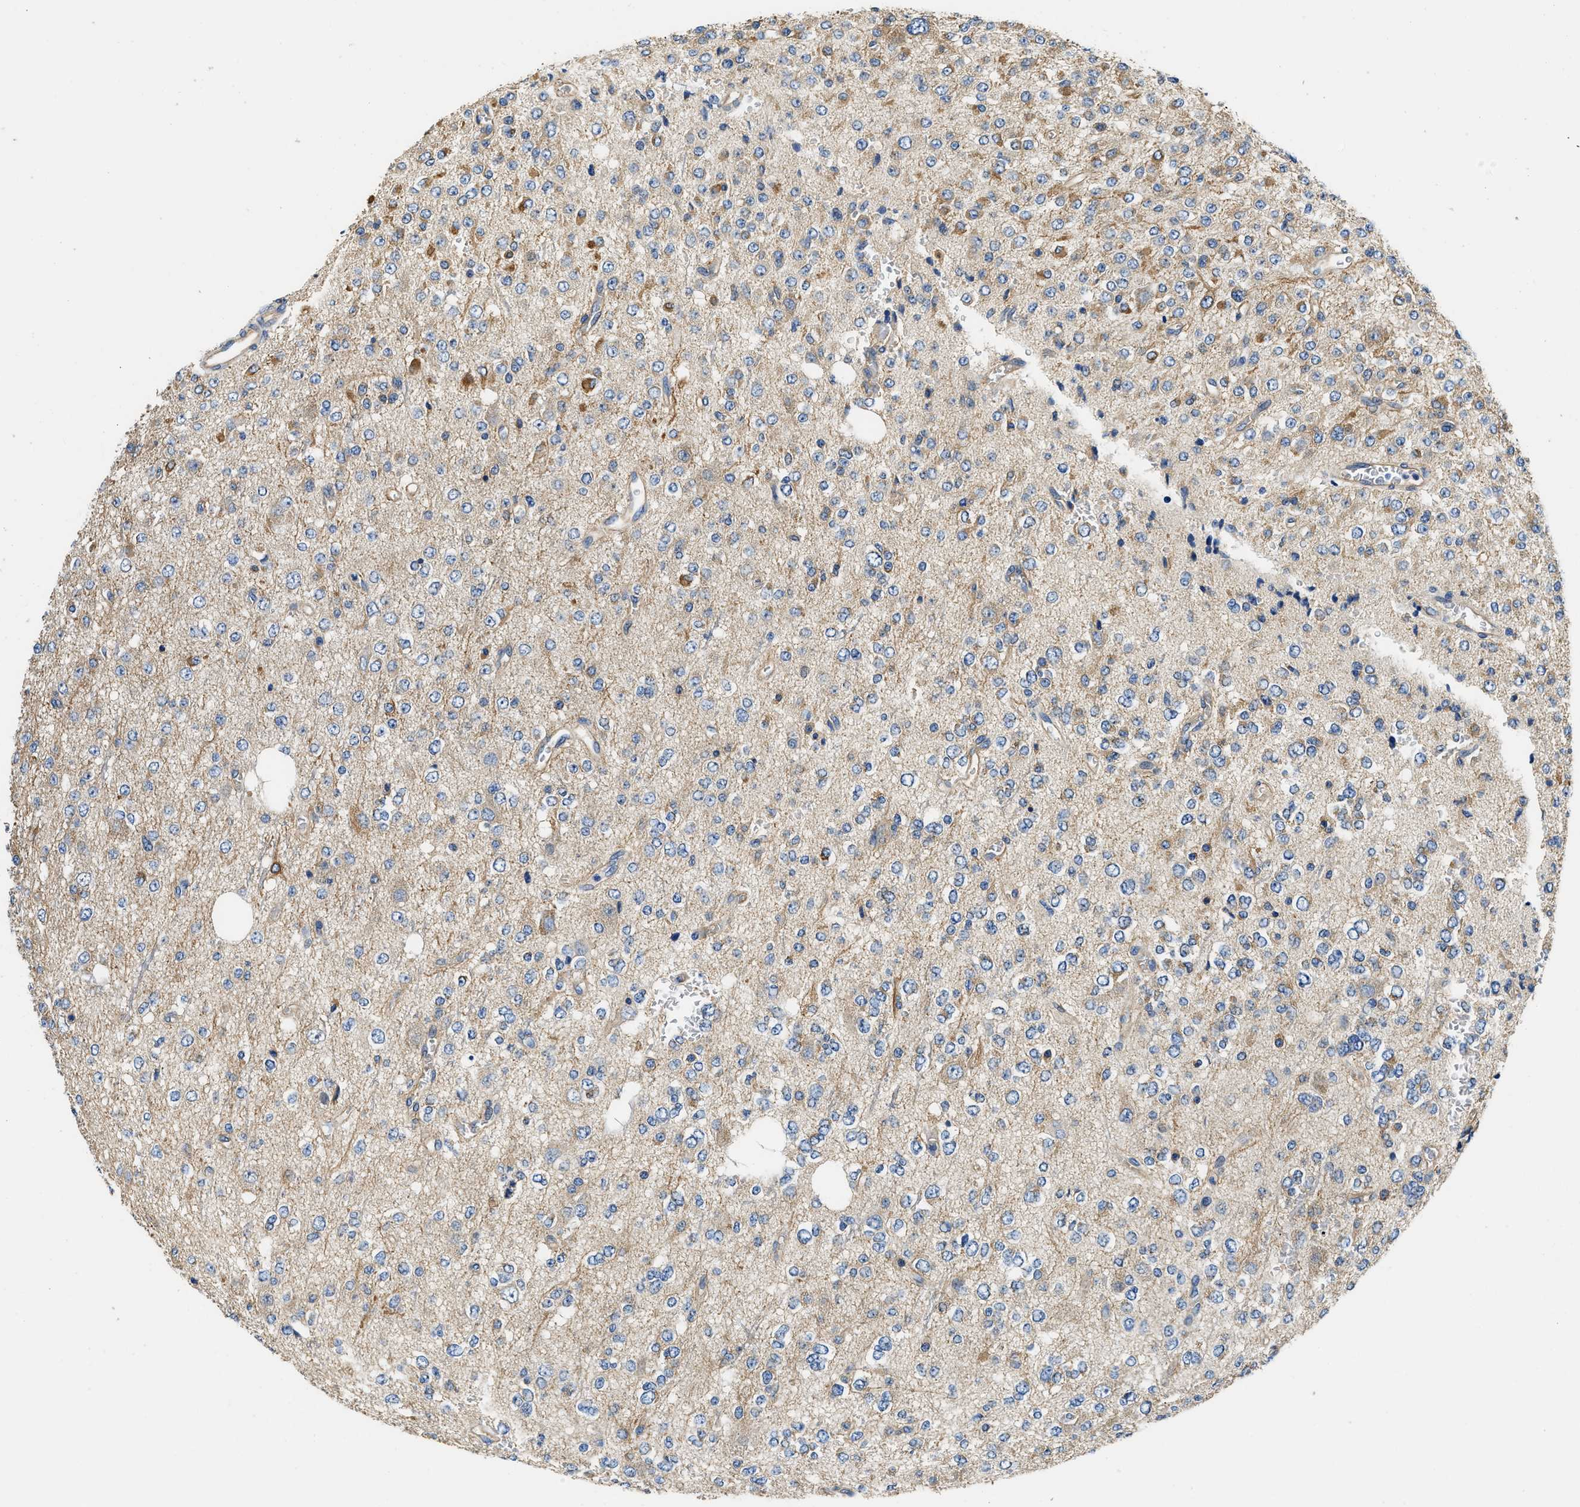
{"staining": {"intensity": "moderate", "quantity": "<25%", "location": "cytoplasmic/membranous"}, "tissue": "glioma", "cell_type": "Tumor cells", "image_type": "cancer", "snomed": [{"axis": "morphology", "description": "Glioma, malignant, Low grade"}, {"axis": "topography", "description": "Brain"}], "caption": "This micrograph reveals immunohistochemistry (IHC) staining of glioma, with low moderate cytoplasmic/membranous expression in about <25% of tumor cells.", "gene": "CSDE1", "patient": {"sex": "male", "age": 38}}